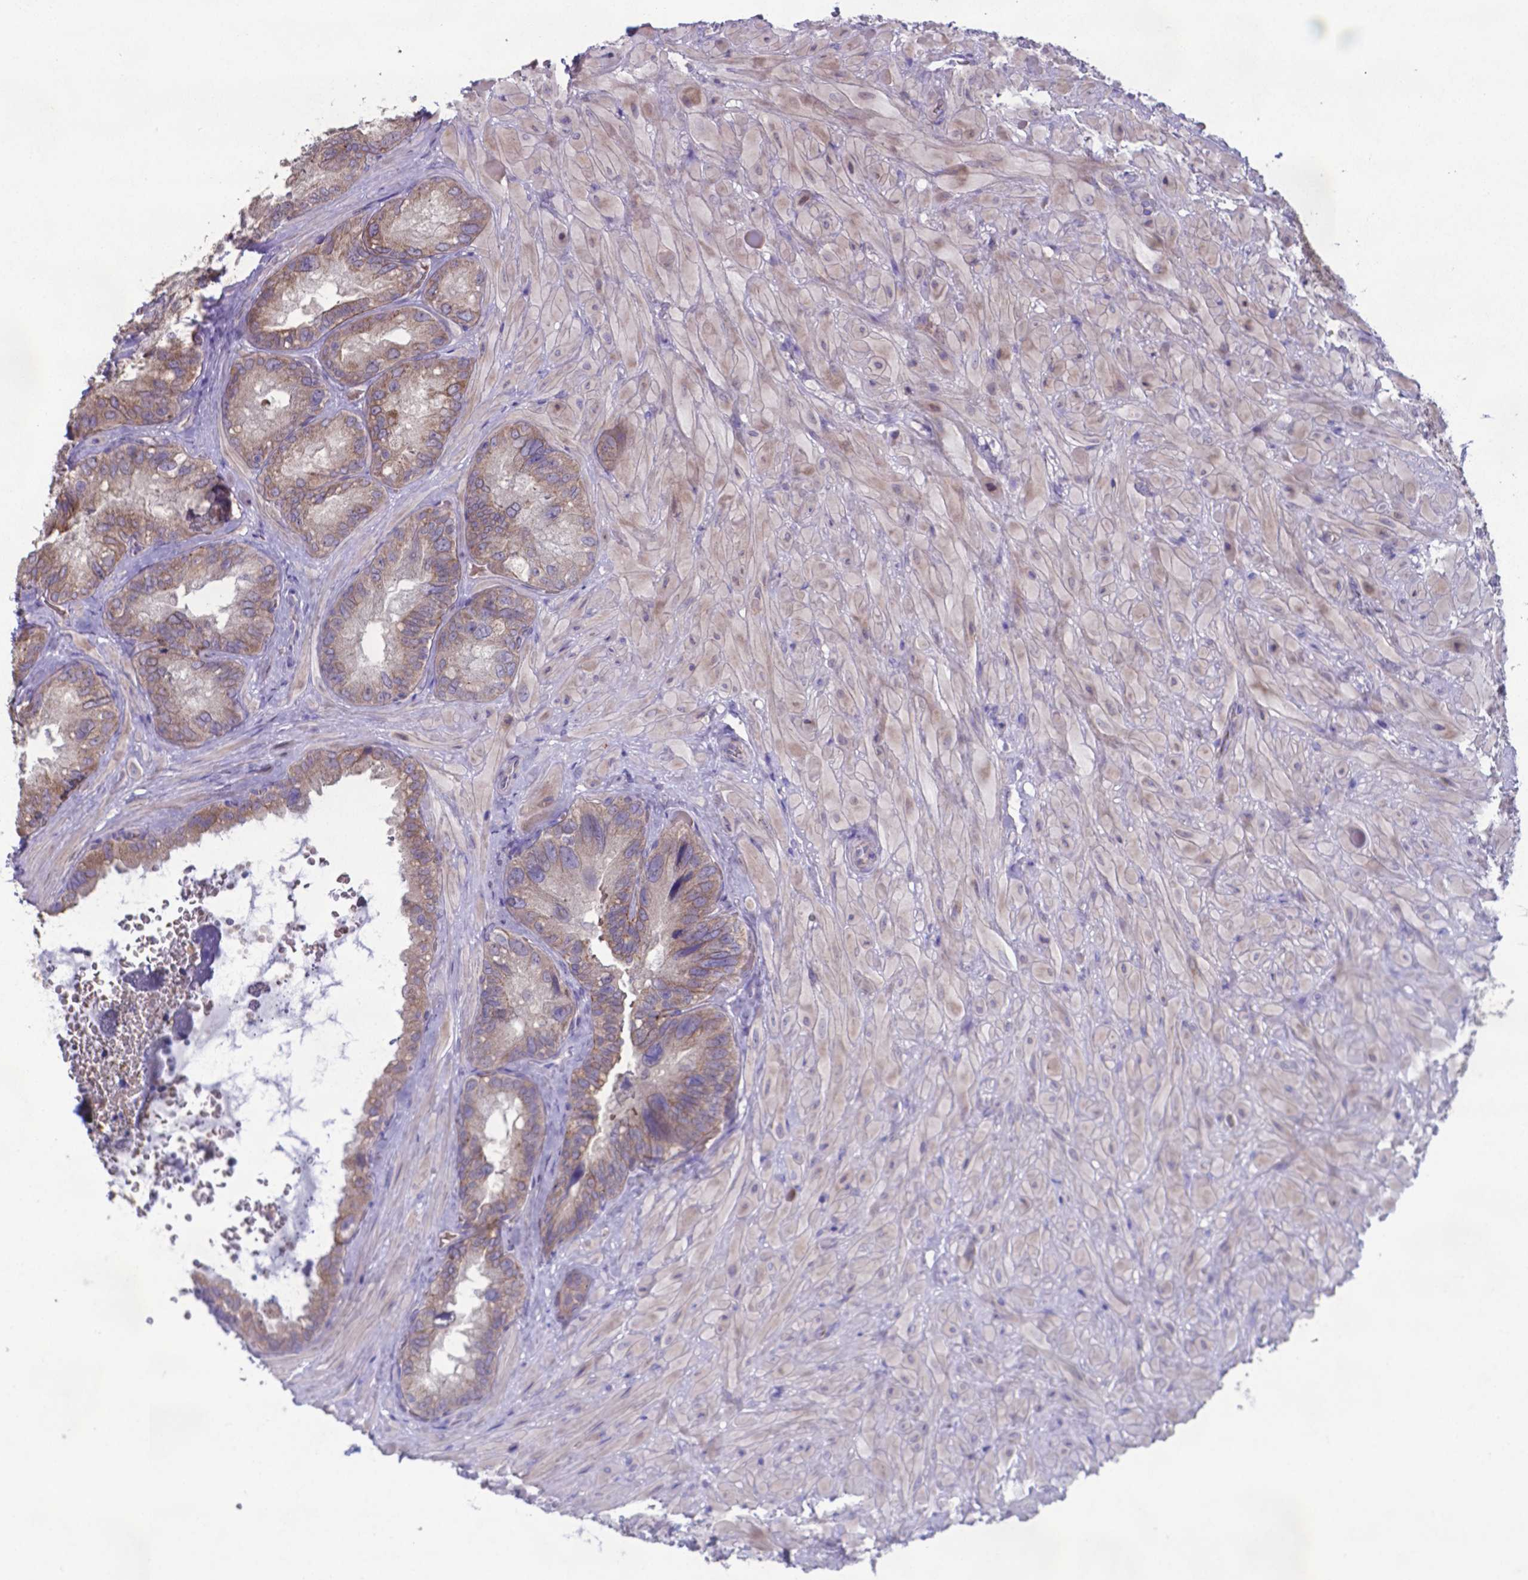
{"staining": {"intensity": "weak", "quantity": ">75%", "location": "cytoplasmic/membranous"}, "tissue": "seminal vesicle", "cell_type": "Glandular cells", "image_type": "normal", "snomed": [{"axis": "morphology", "description": "Normal tissue, NOS"}, {"axis": "topography", "description": "Seminal veicle"}], "caption": "DAB (3,3'-diaminobenzidine) immunohistochemical staining of unremarkable human seminal vesicle exhibits weak cytoplasmic/membranous protein positivity in approximately >75% of glandular cells.", "gene": "TYRO3", "patient": {"sex": "male", "age": 69}}